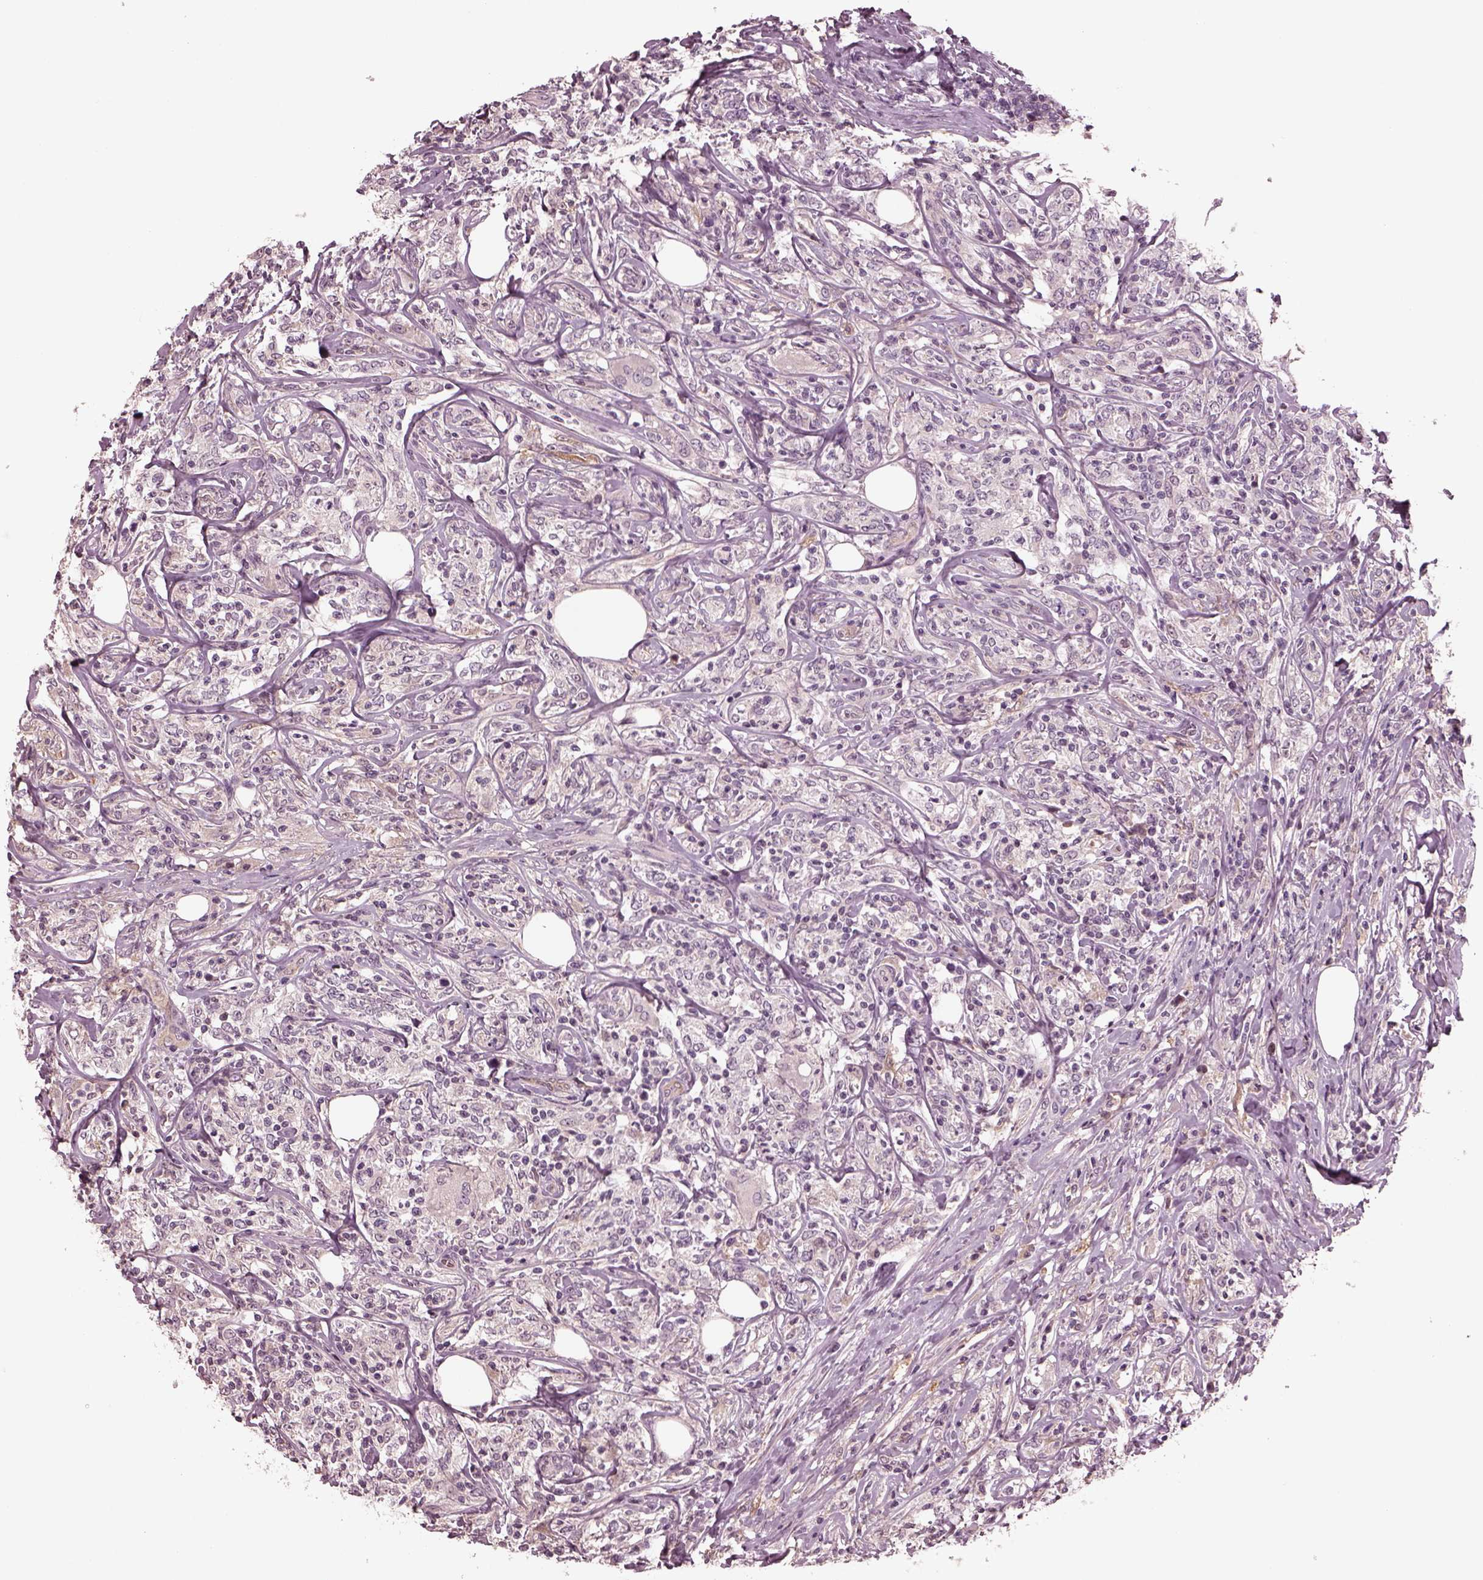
{"staining": {"intensity": "negative", "quantity": "none", "location": "none"}, "tissue": "lymphoma", "cell_type": "Tumor cells", "image_type": "cancer", "snomed": [{"axis": "morphology", "description": "Malignant lymphoma, non-Hodgkin's type, High grade"}, {"axis": "topography", "description": "Lymph node"}], "caption": "There is no significant expression in tumor cells of high-grade malignant lymphoma, non-Hodgkin's type.", "gene": "PORCN", "patient": {"sex": "female", "age": 84}}